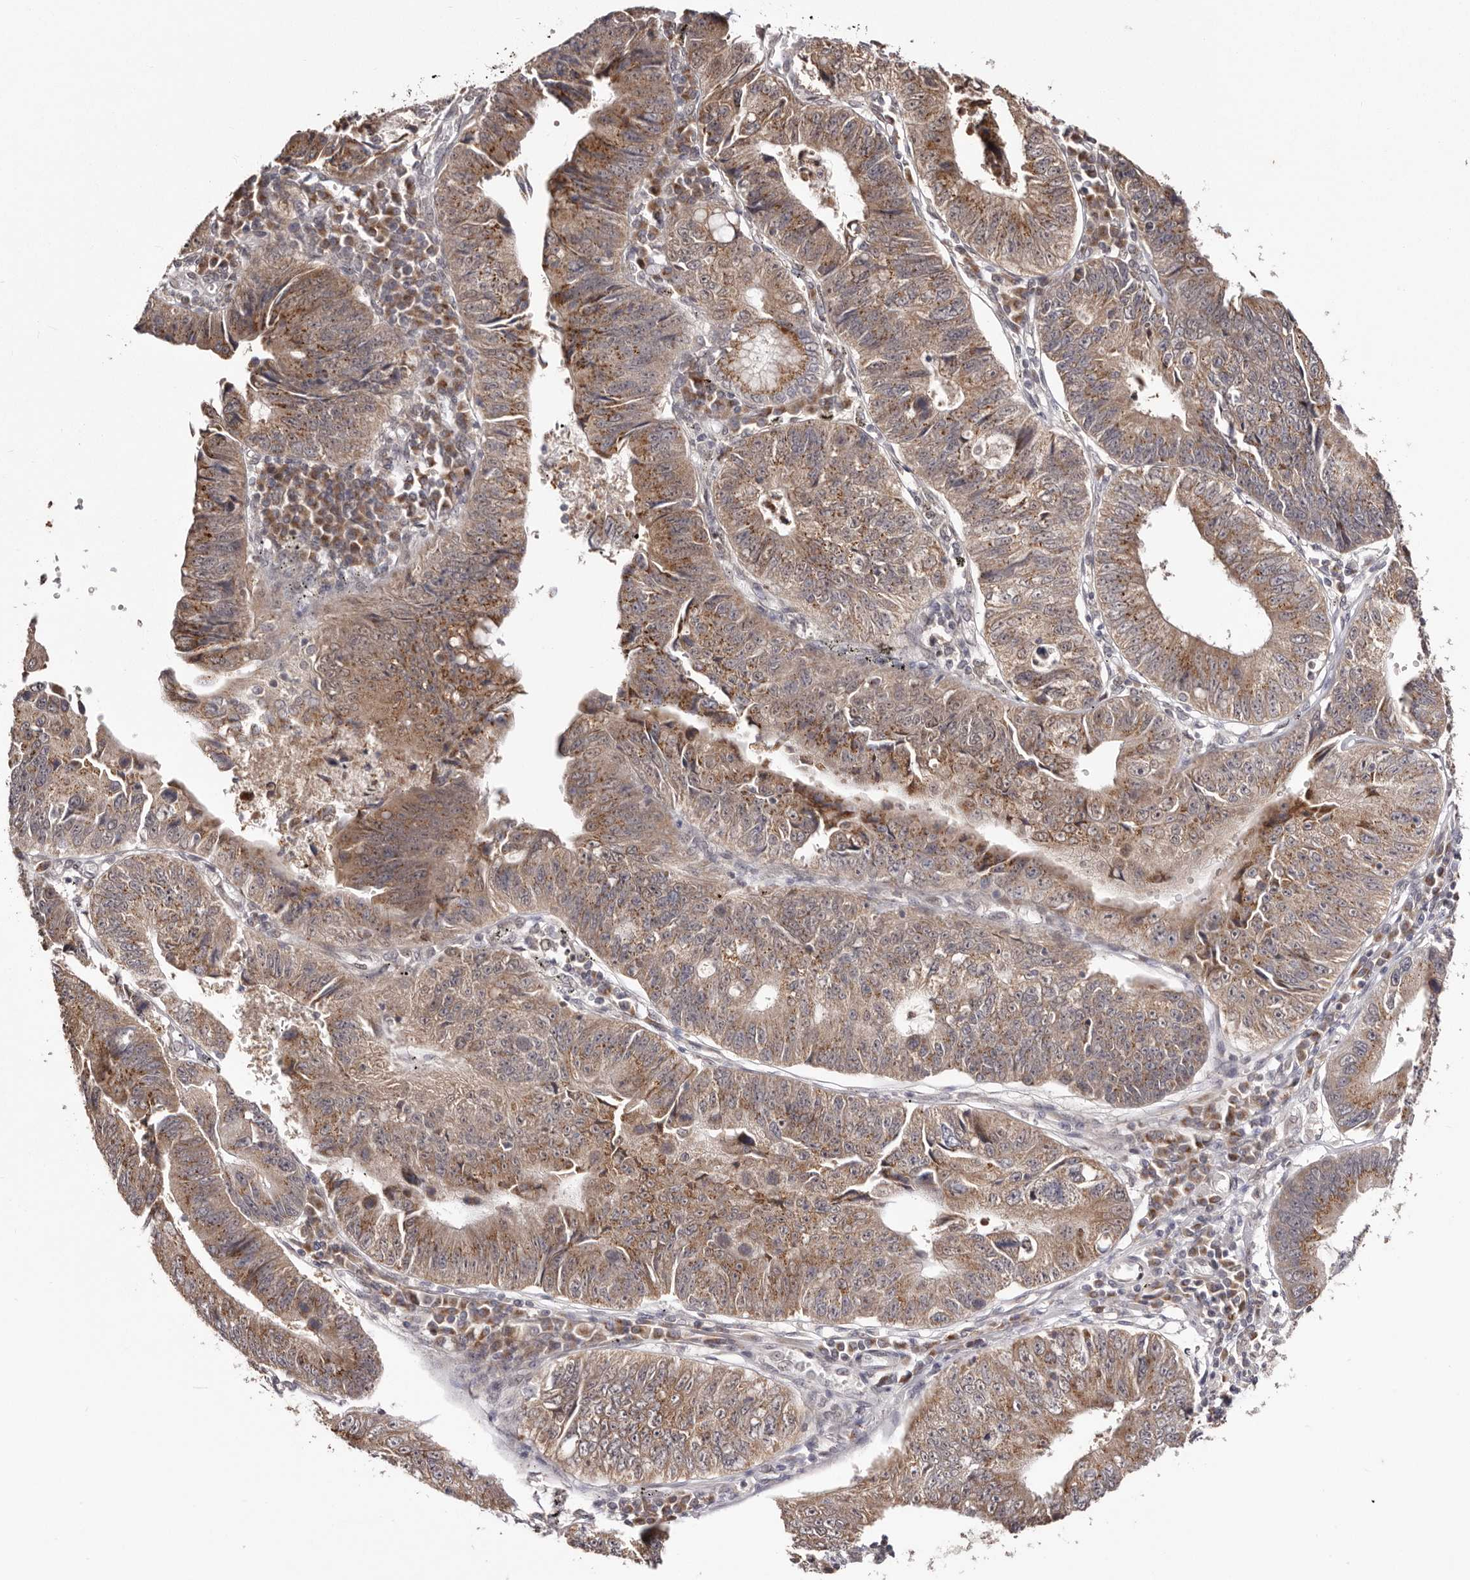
{"staining": {"intensity": "moderate", "quantity": ">75%", "location": "cytoplasmic/membranous"}, "tissue": "stomach cancer", "cell_type": "Tumor cells", "image_type": "cancer", "snomed": [{"axis": "morphology", "description": "Adenocarcinoma, NOS"}, {"axis": "topography", "description": "Stomach"}], "caption": "Stomach adenocarcinoma was stained to show a protein in brown. There is medium levels of moderate cytoplasmic/membranous staining in about >75% of tumor cells.", "gene": "EGR3", "patient": {"sex": "male", "age": 59}}